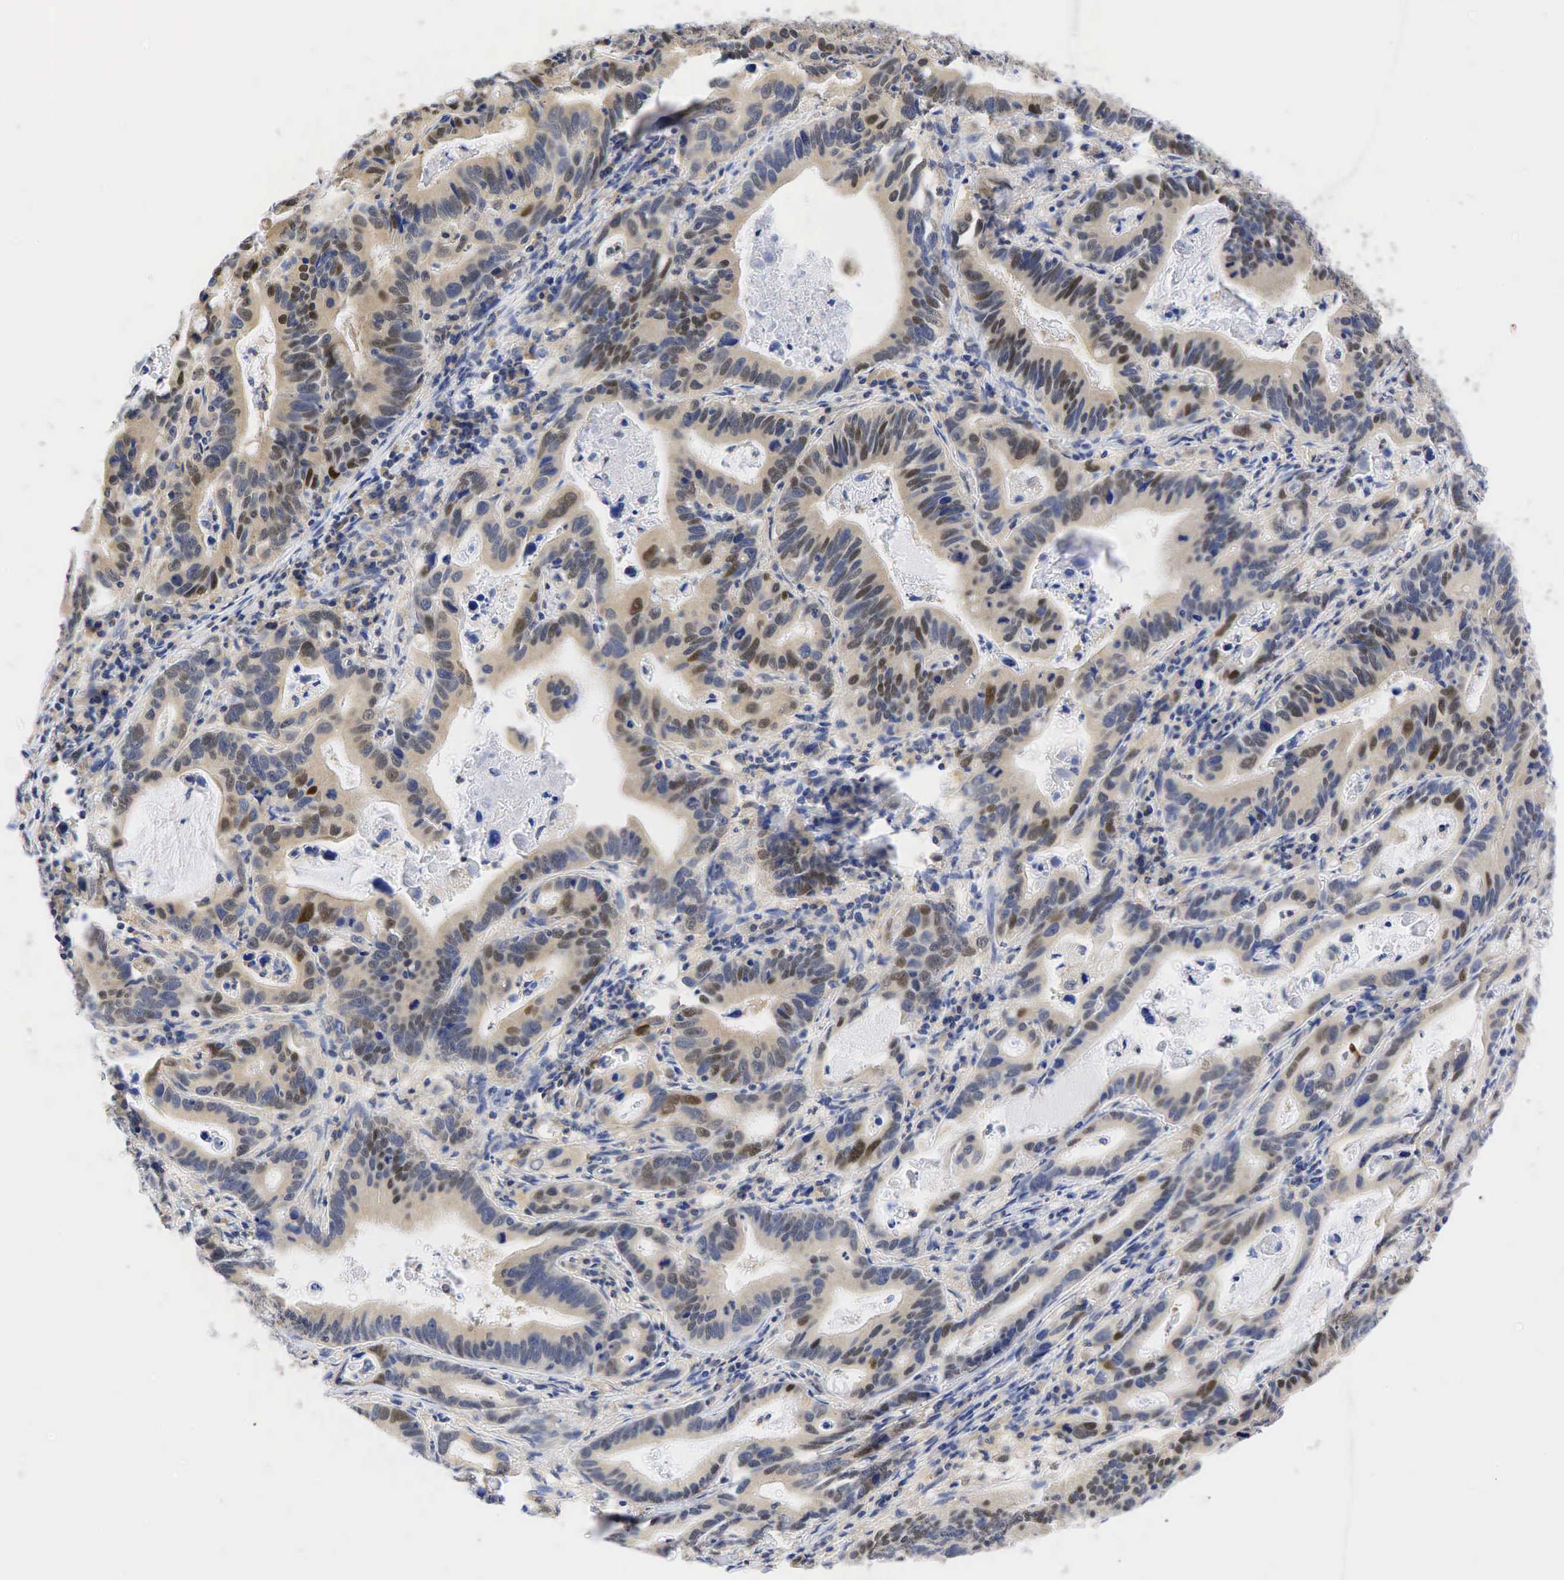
{"staining": {"intensity": "moderate", "quantity": "<25%", "location": "nuclear"}, "tissue": "stomach cancer", "cell_type": "Tumor cells", "image_type": "cancer", "snomed": [{"axis": "morphology", "description": "Adenocarcinoma, NOS"}, {"axis": "topography", "description": "Stomach, upper"}], "caption": "Stomach cancer (adenocarcinoma) was stained to show a protein in brown. There is low levels of moderate nuclear positivity in approximately <25% of tumor cells.", "gene": "CCND1", "patient": {"sex": "male", "age": 63}}